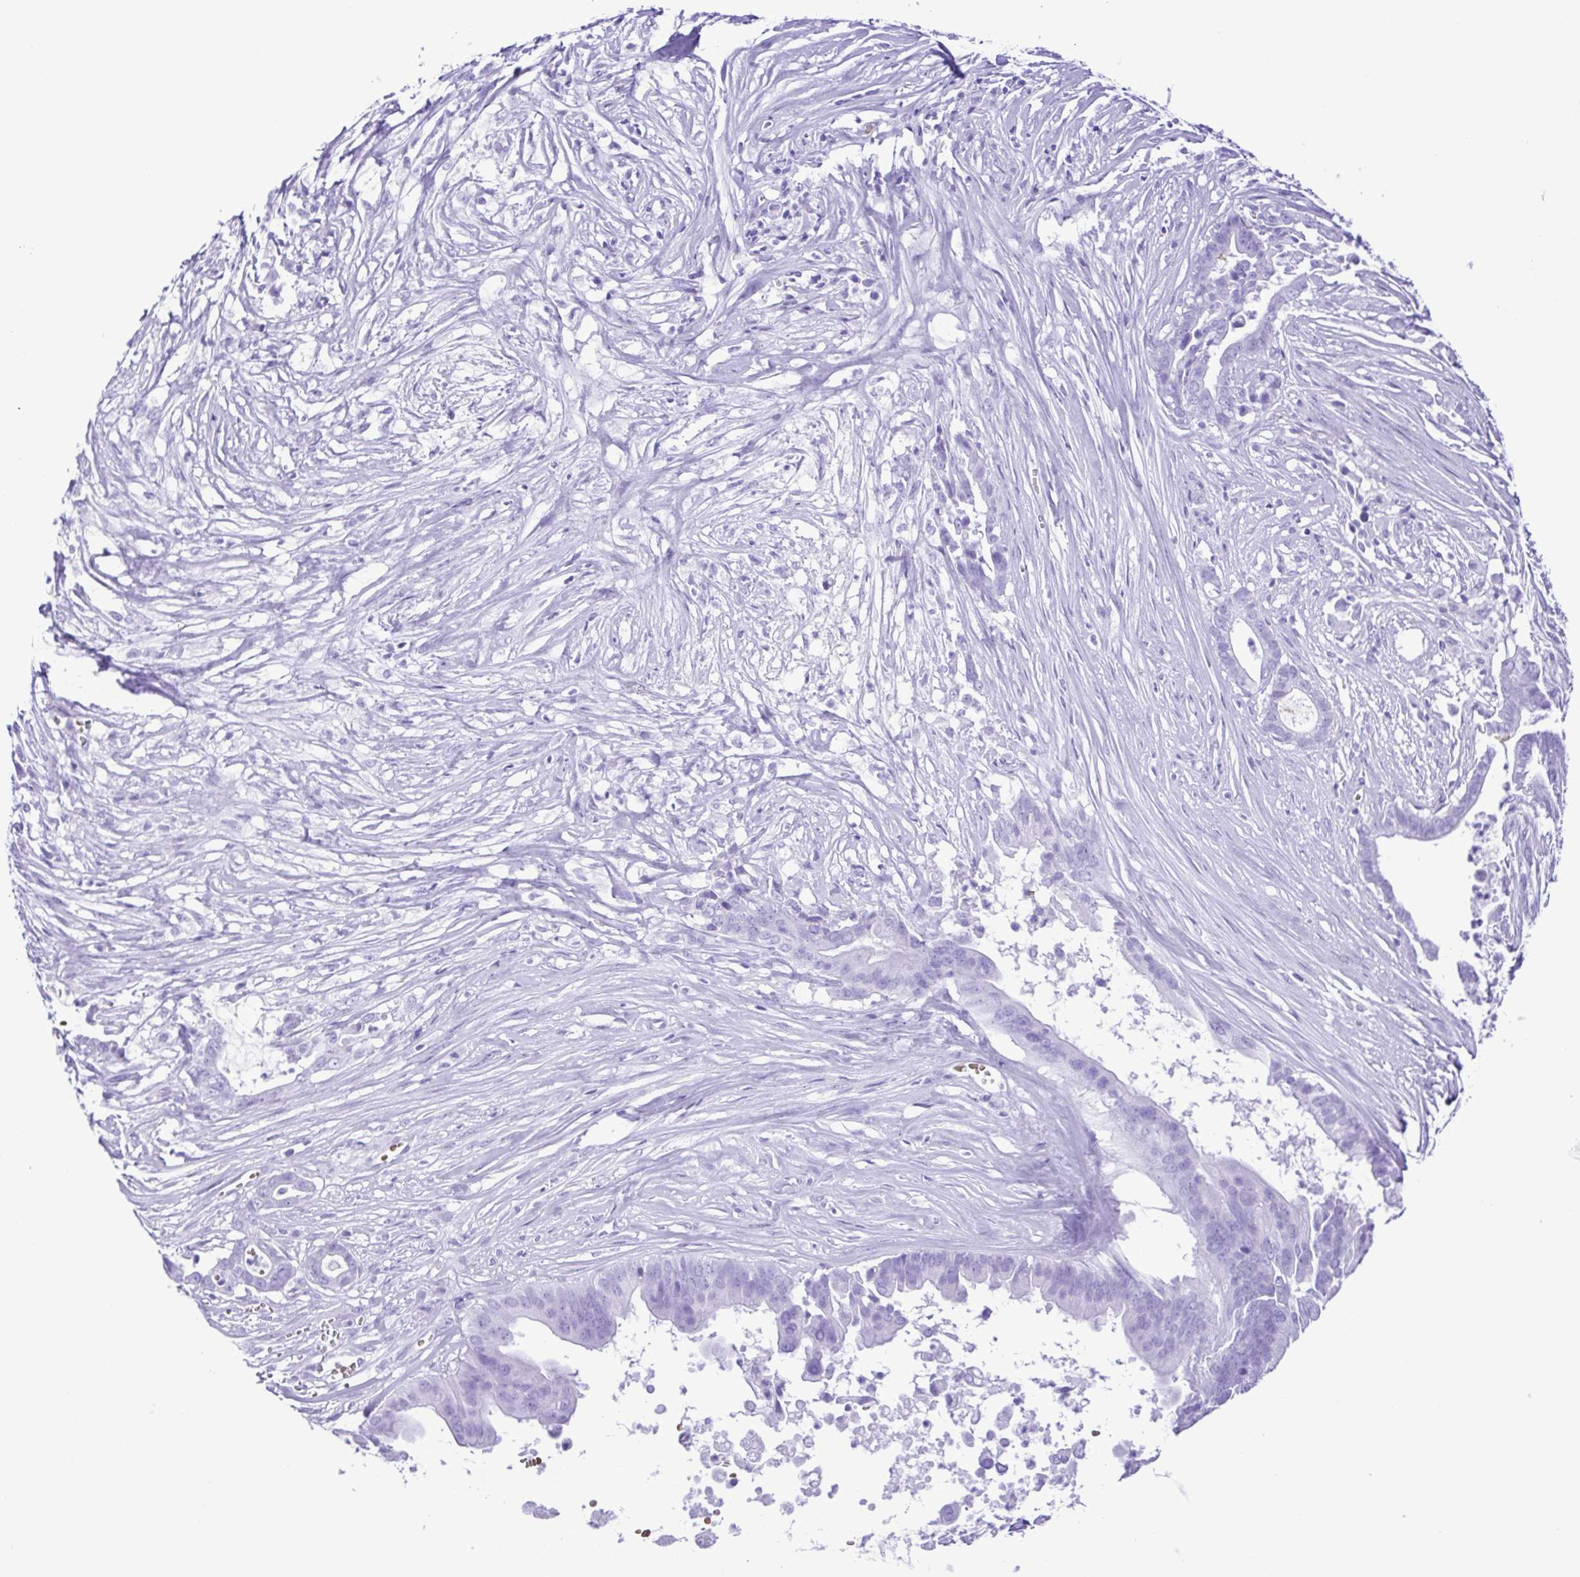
{"staining": {"intensity": "negative", "quantity": "none", "location": "none"}, "tissue": "pancreatic cancer", "cell_type": "Tumor cells", "image_type": "cancer", "snomed": [{"axis": "morphology", "description": "Adenocarcinoma, NOS"}, {"axis": "topography", "description": "Pancreas"}], "caption": "Tumor cells show no significant expression in pancreatic adenocarcinoma.", "gene": "SYT1", "patient": {"sex": "male", "age": 61}}